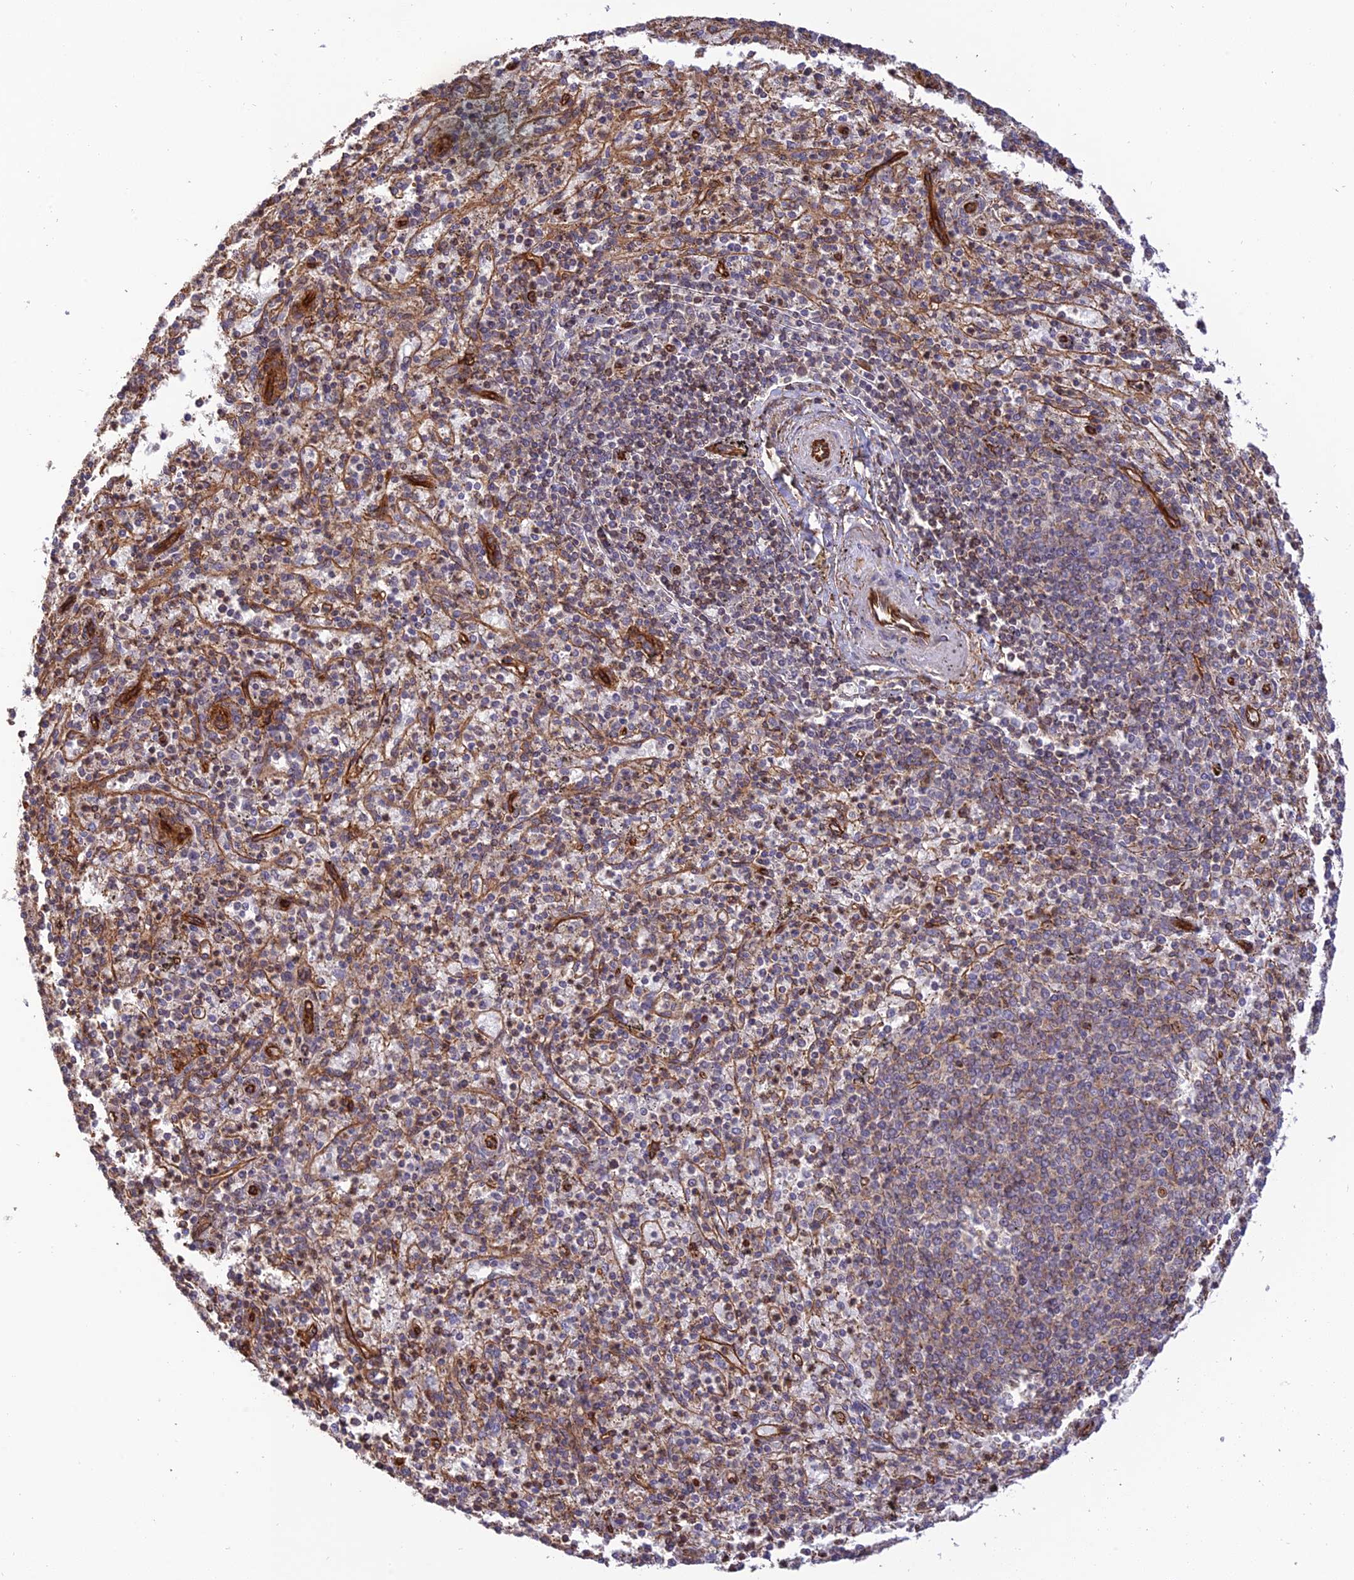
{"staining": {"intensity": "moderate", "quantity": "<25%", "location": "cytoplasmic/membranous"}, "tissue": "spleen", "cell_type": "Cells in red pulp", "image_type": "normal", "snomed": [{"axis": "morphology", "description": "Normal tissue, NOS"}, {"axis": "topography", "description": "Spleen"}], "caption": "This micrograph demonstrates immunohistochemistry (IHC) staining of benign spleen, with low moderate cytoplasmic/membranous expression in approximately <25% of cells in red pulp.", "gene": "HOMER2", "patient": {"sex": "male", "age": 72}}